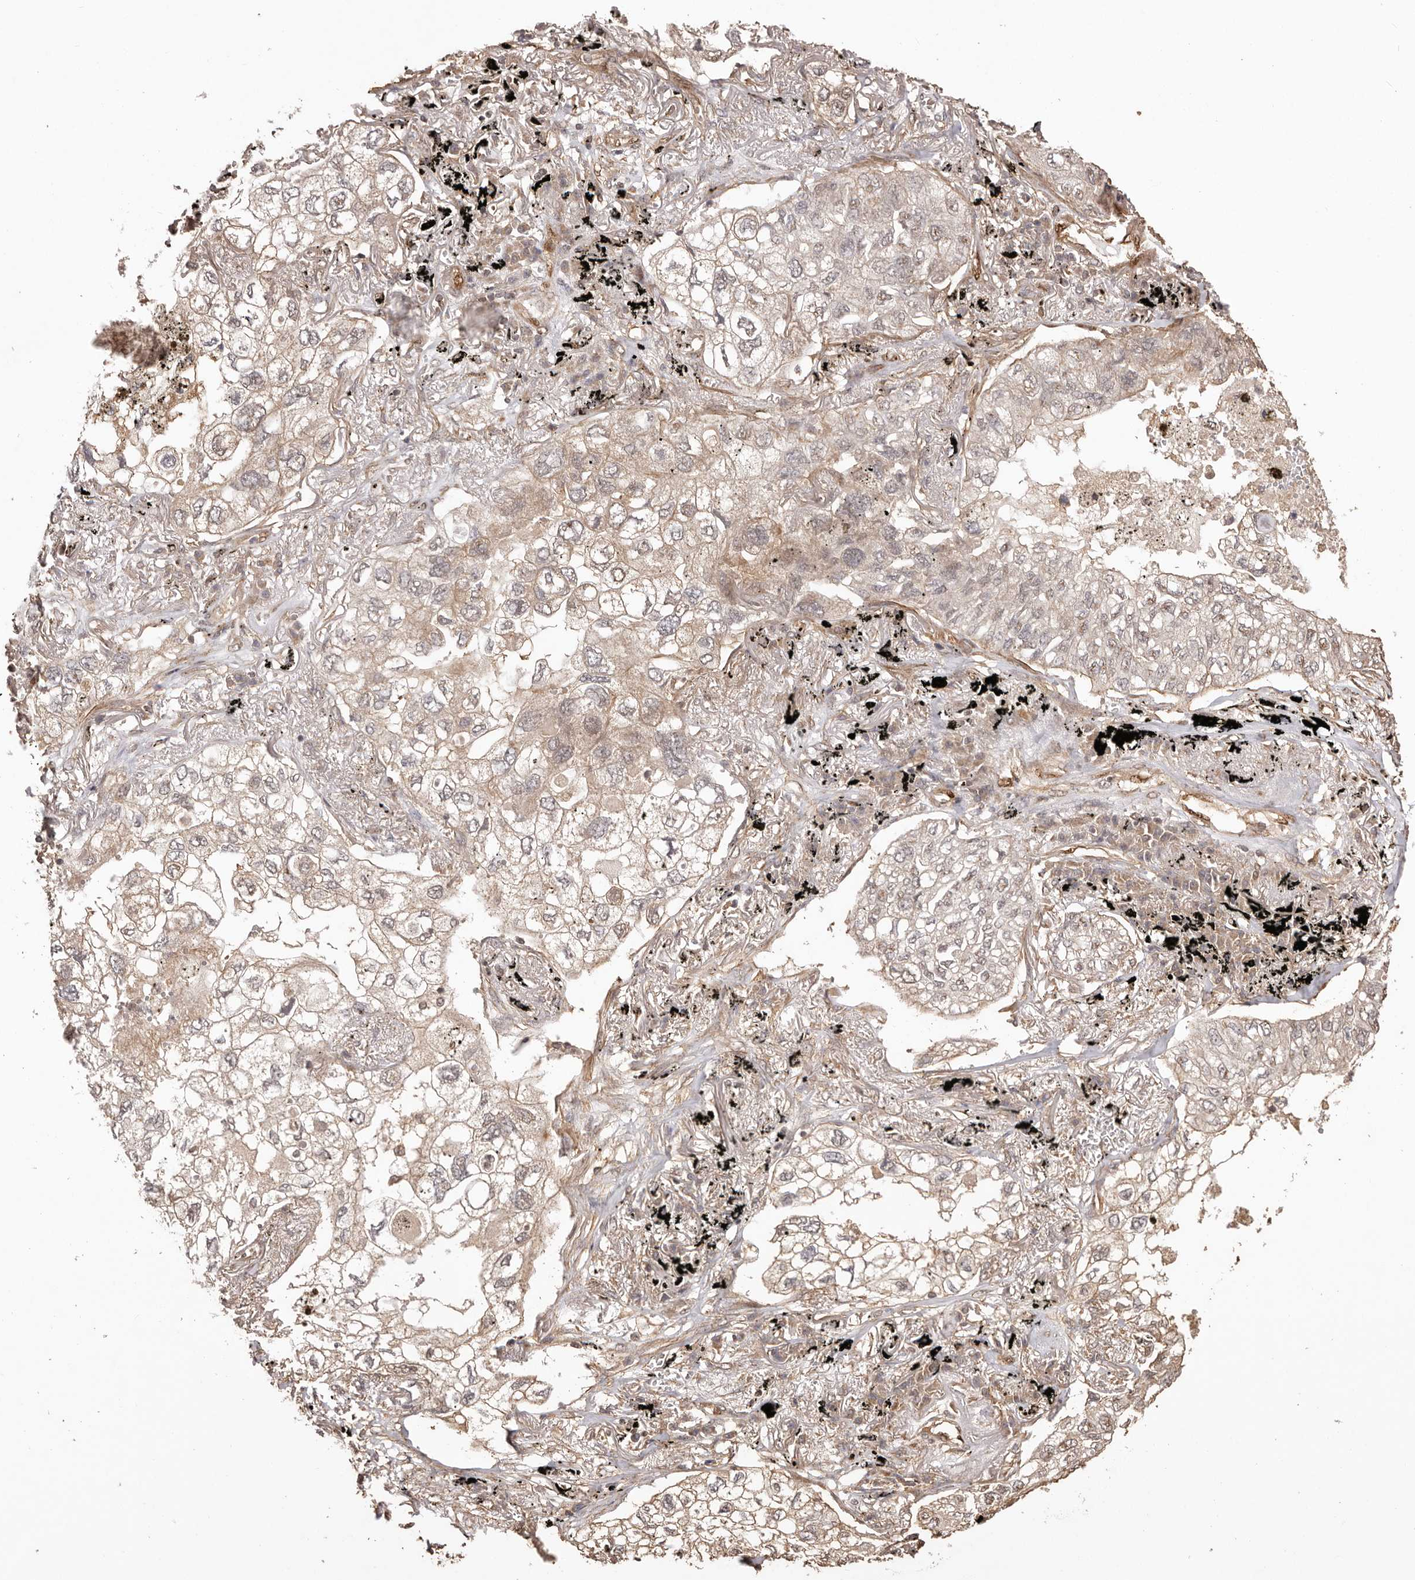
{"staining": {"intensity": "weak", "quantity": "<25%", "location": "cytoplasmic/membranous"}, "tissue": "lung cancer", "cell_type": "Tumor cells", "image_type": "cancer", "snomed": [{"axis": "morphology", "description": "Adenocarcinoma, NOS"}, {"axis": "topography", "description": "Lung"}], "caption": "Adenocarcinoma (lung) was stained to show a protein in brown. There is no significant positivity in tumor cells.", "gene": "UBR2", "patient": {"sex": "male", "age": 65}}